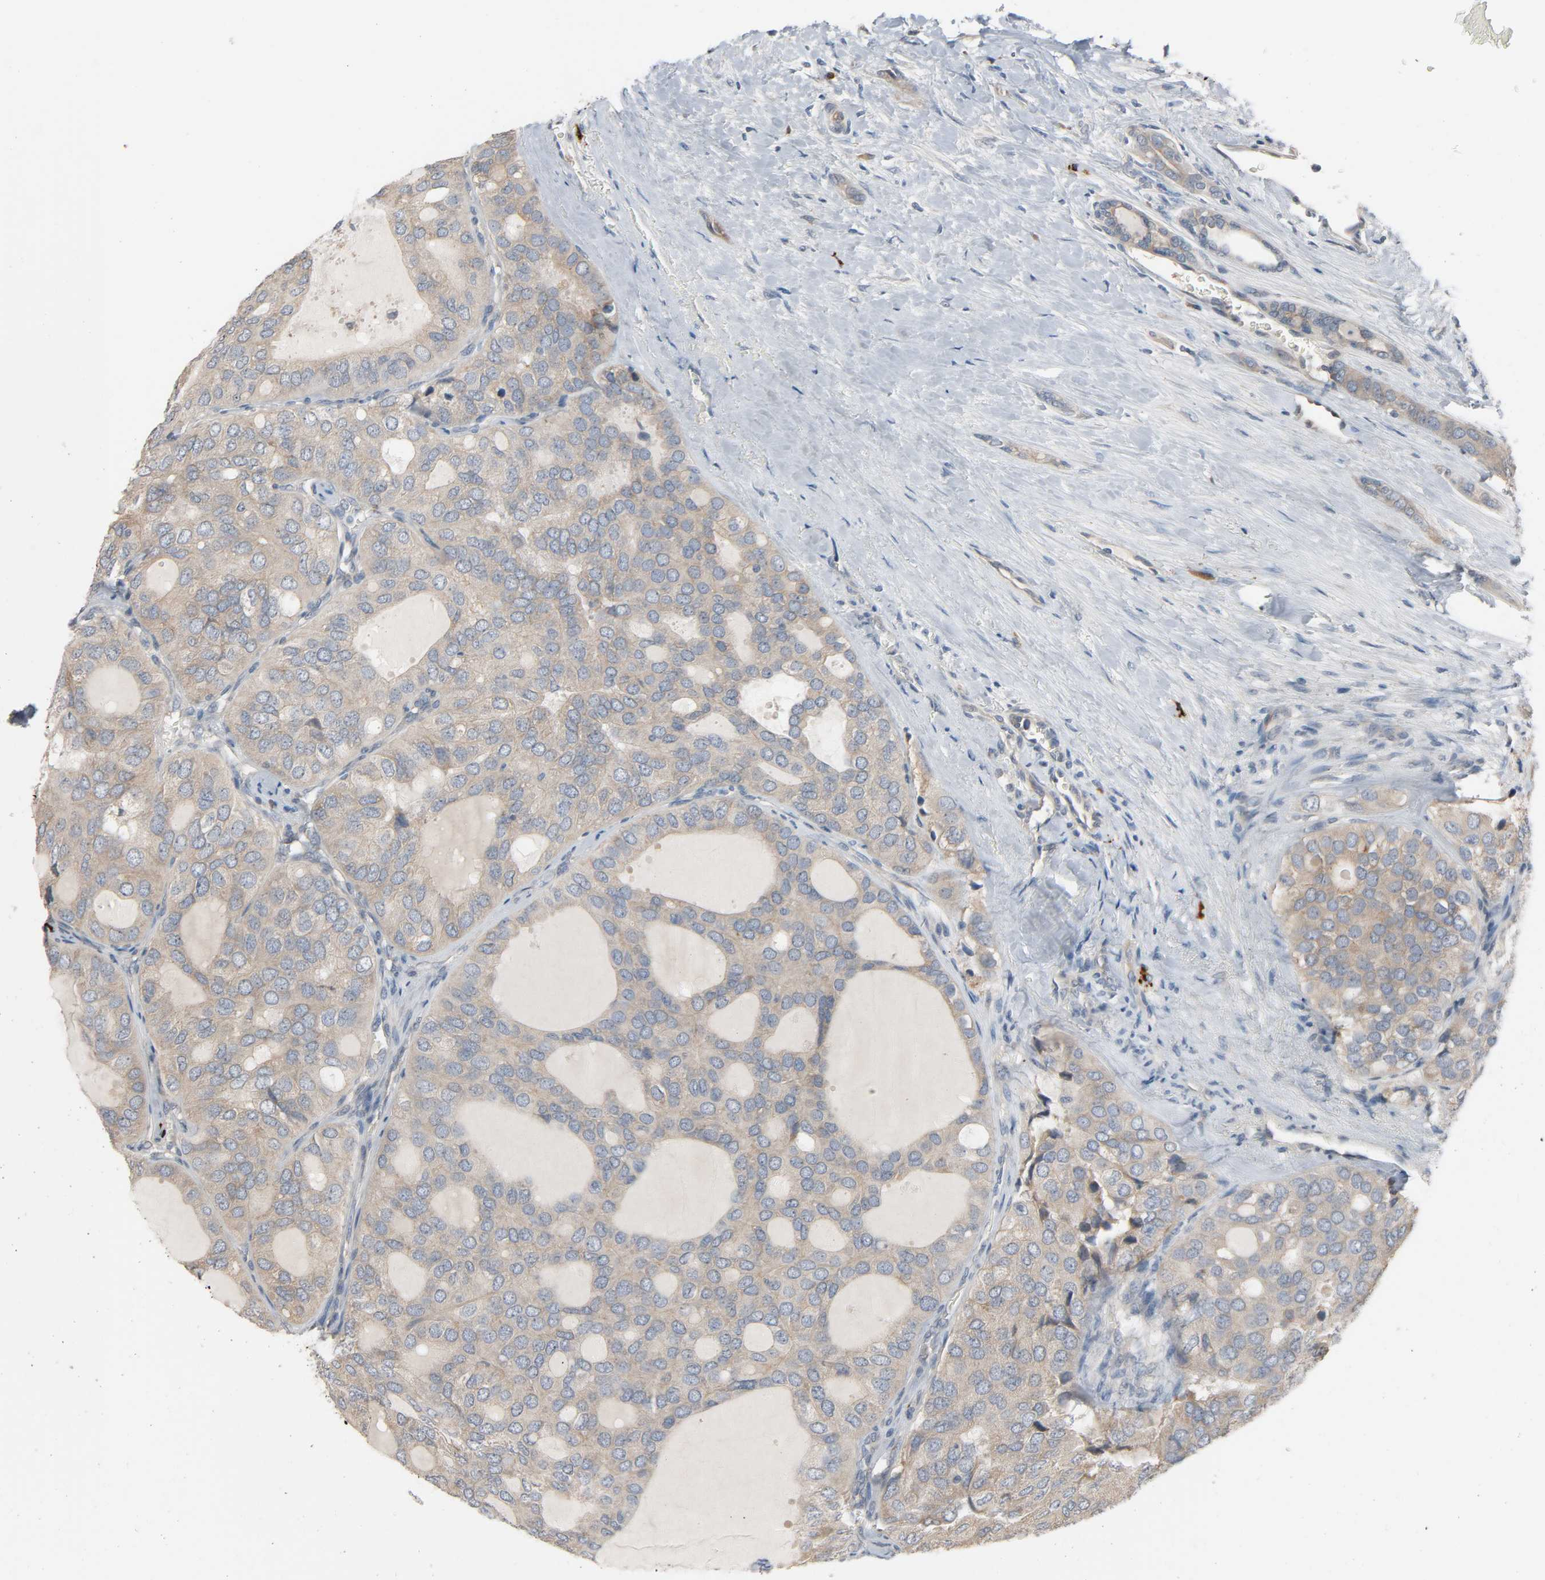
{"staining": {"intensity": "weak", "quantity": ">75%", "location": "cytoplasmic/membranous"}, "tissue": "thyroid cancer", "cell_type": "Tumor cells", "image_type": "cancer", "snomed": [{"axis": "morphology", "description": "Follicular adenoma carcinoma, NOS"}, {"axis": "topography", "description": "Thyroid gland"}], "caption": "Tumor cells reveal low levels of weak cytoplasmic/membranous positivity in about >75% of cells in human thyroid follicular adenoma carcinoma. (DAB (3,3'-diaminobenzidine) IHC with brightfield microscopy, high magnification).", "gene": "LIMCH1", "patient": {"sex": "male", "age": 75}}